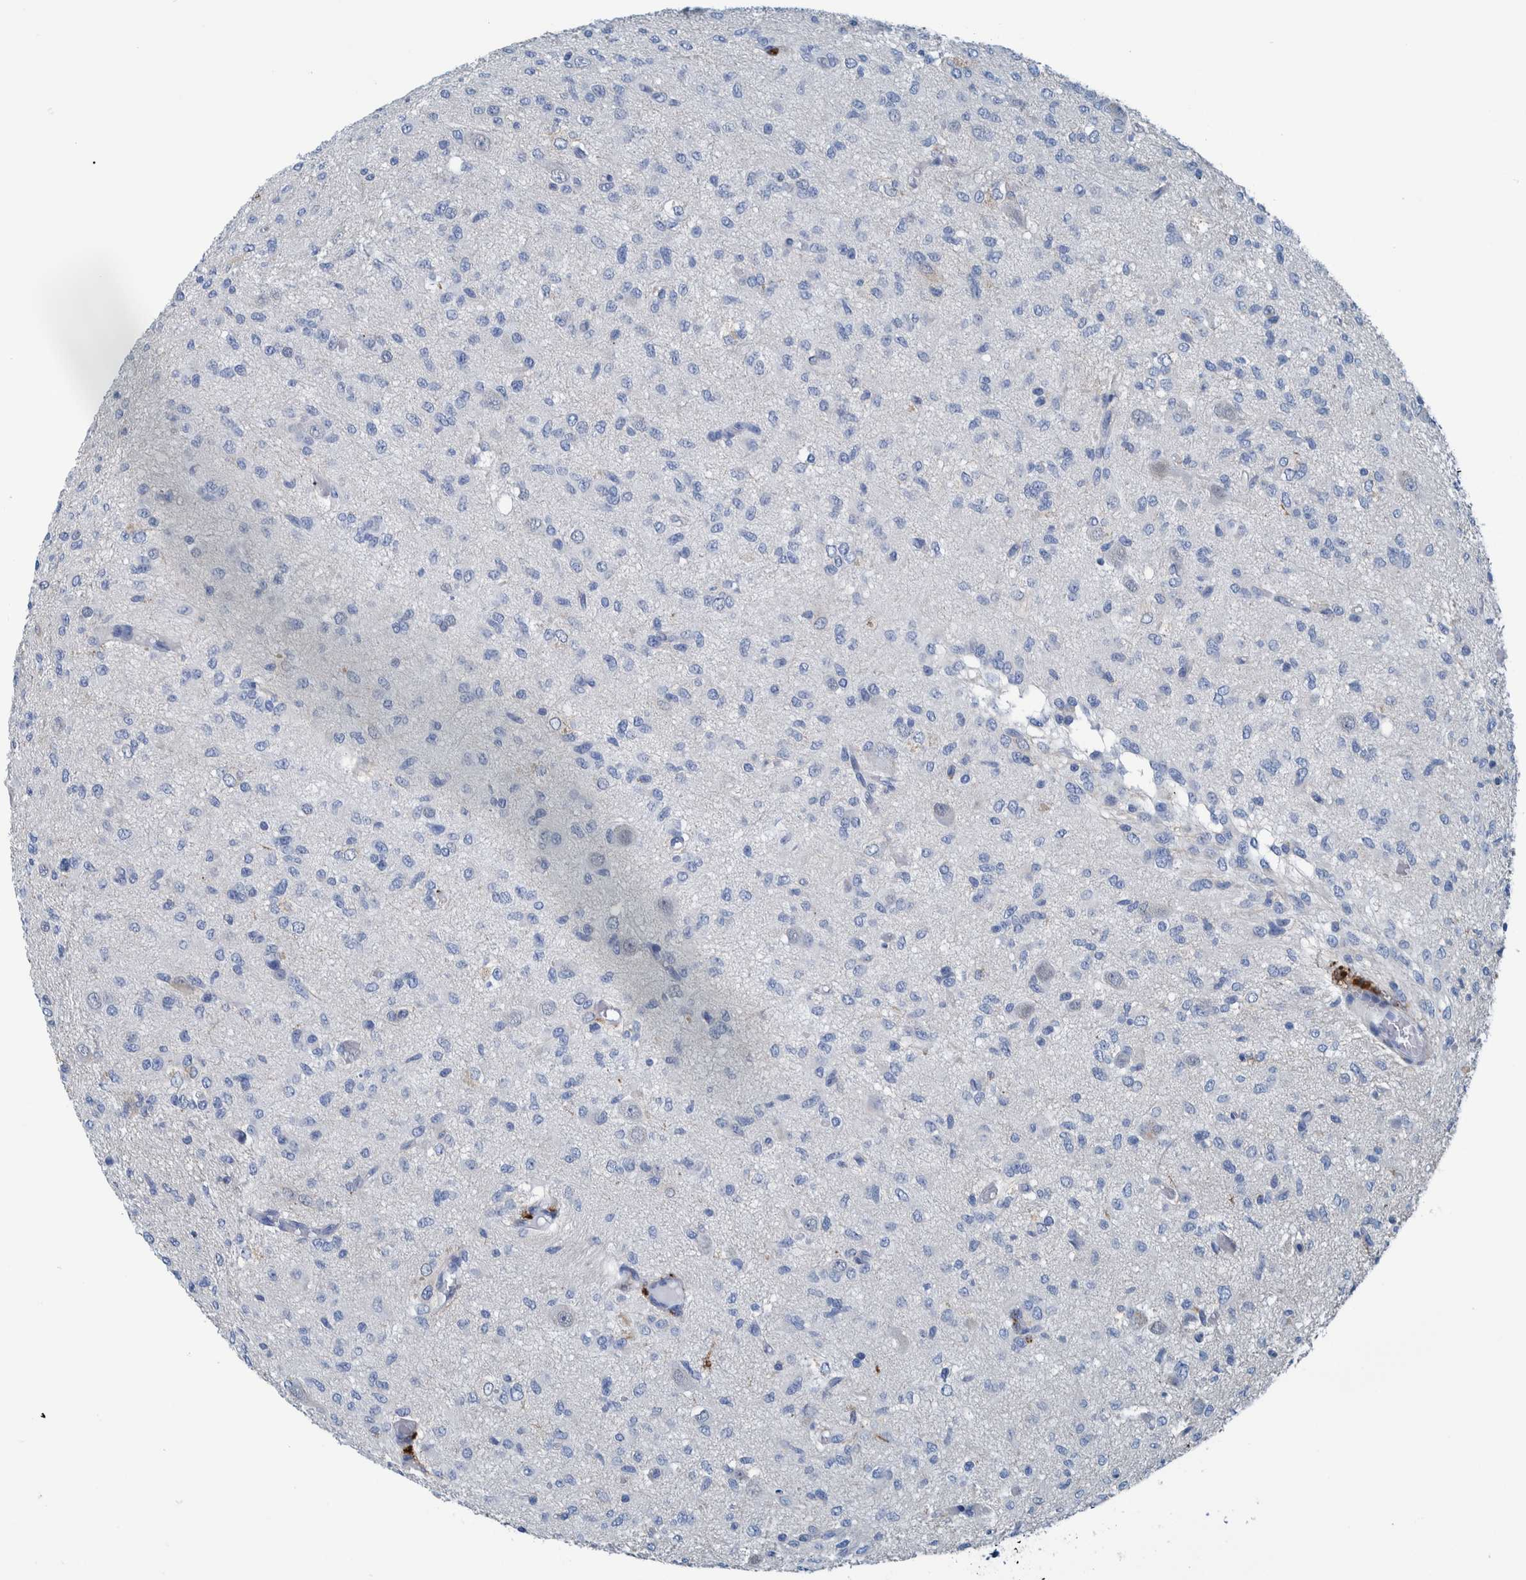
{"staining": {"intensity": "negative", "quantity": "none", "location": "none"}, "tissue": "glioma", "cell_type": "Tumor cells", "image_type": "cancer", "snomed": [{"axis": "morphology", "description": "Glioma, malignant, High grade"}, {"axis": "topography", "description": "Brain"}], "caption": "Malignant glioma (high-grade) stained for a protein using immunohistochemistry (IHC) exhibits no positivity tumor cells.", "gene": "IDO1", "patient": {"sex": "female", "age": 59}}